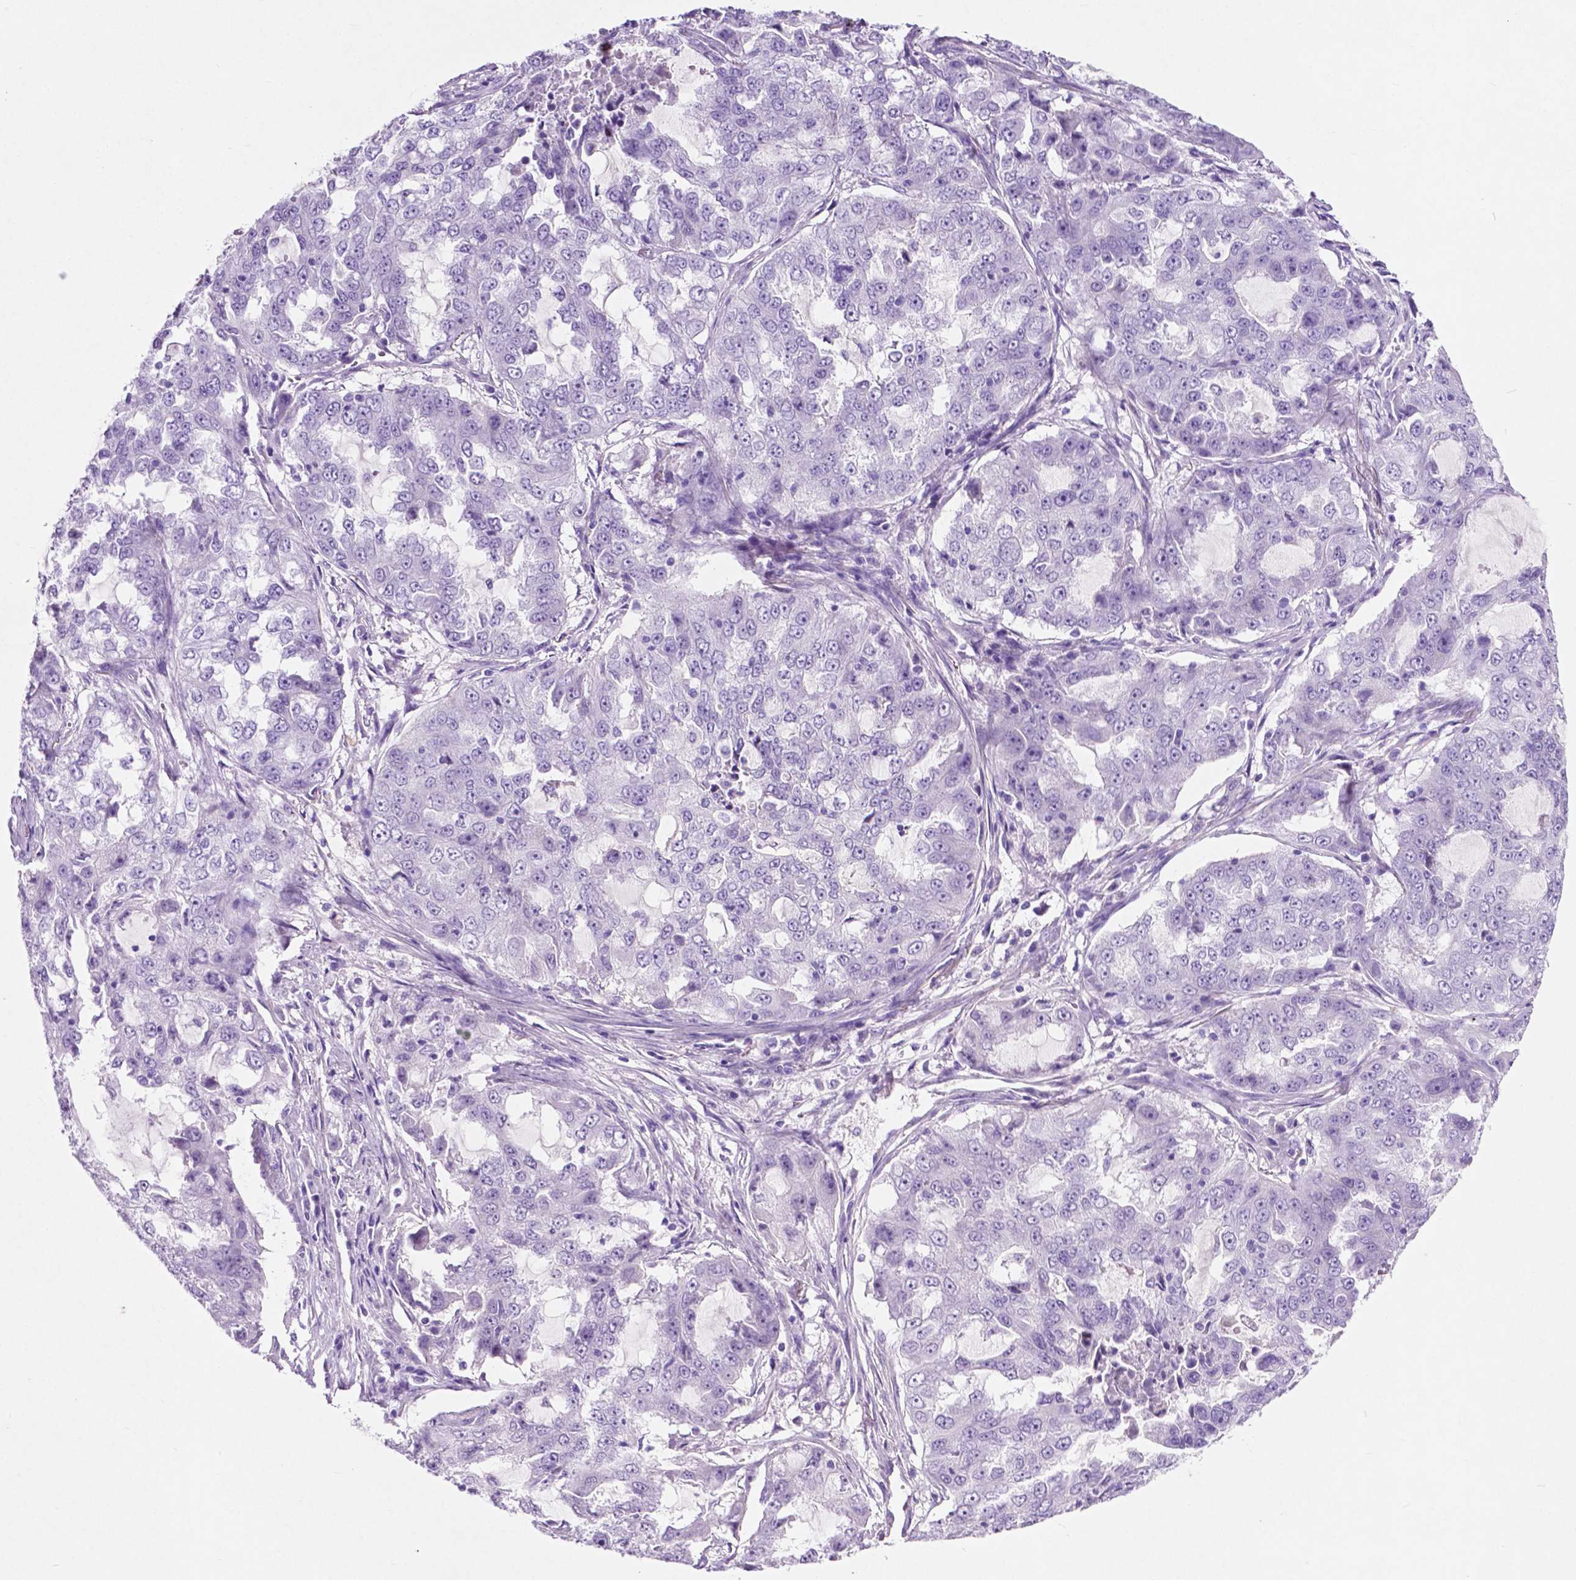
{"staining": {"intensity": "negative", "quantity": "none", "location": "none"}, "tissue": "lung cancer", "cell_type": "Tumor cells", "image_type": "cancer", "snomed": [{"axis": "morphology", "description": "Adenocarcinoma, NOS"}, {"axis": "topography", "description": "Lung"}], "caption": "This image is of adenocarcinoma (lung) stained with immunohistochemistry to label a protein in brown with the nuclei are counter-stained blue. There is no staining in tumor cells.", "gene": "ASPG", "patient": {"sex": "female", "age": 61}}